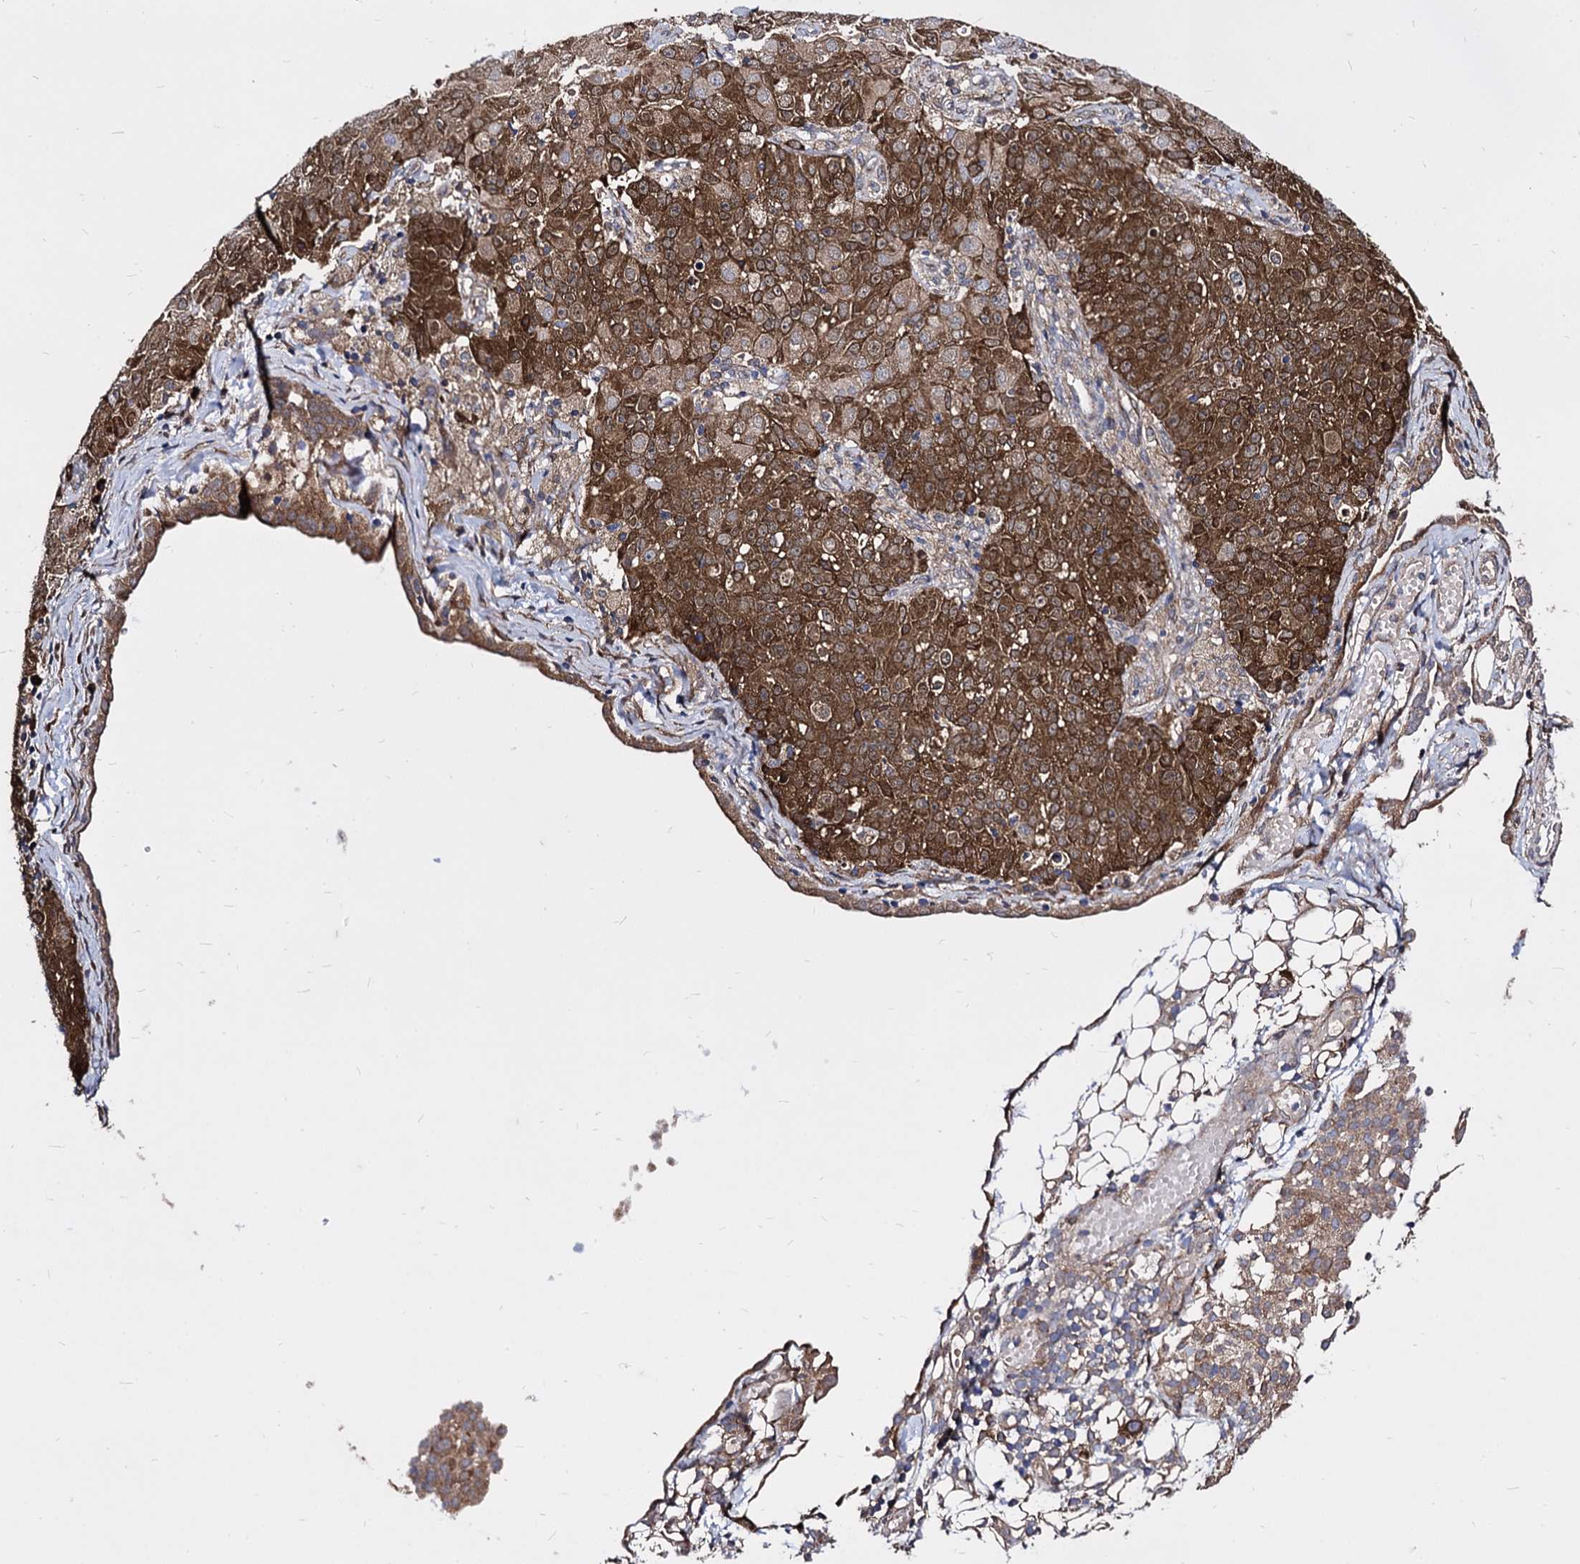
{"staining": {"intensity": "moderate", "quantity": ">75%", "location": "cytoplasmic/membranous"}, "tissue": "ovarian cancer", "cell_type": "Tumor cells", "image_type": "cancer", "snomed": [{"axis": "morphology", "description": "Carcinoma, endometroid"}, {"axis": "topography", "description": "Ovary"}], "caption": "Tumor cells reveal medium levels of moderate cytoplasmic/membranous expression in approximately >75% of cells in human ovarian cancer.", "gene": "NME1", "patient": {"sex": "female", "age": 42}}